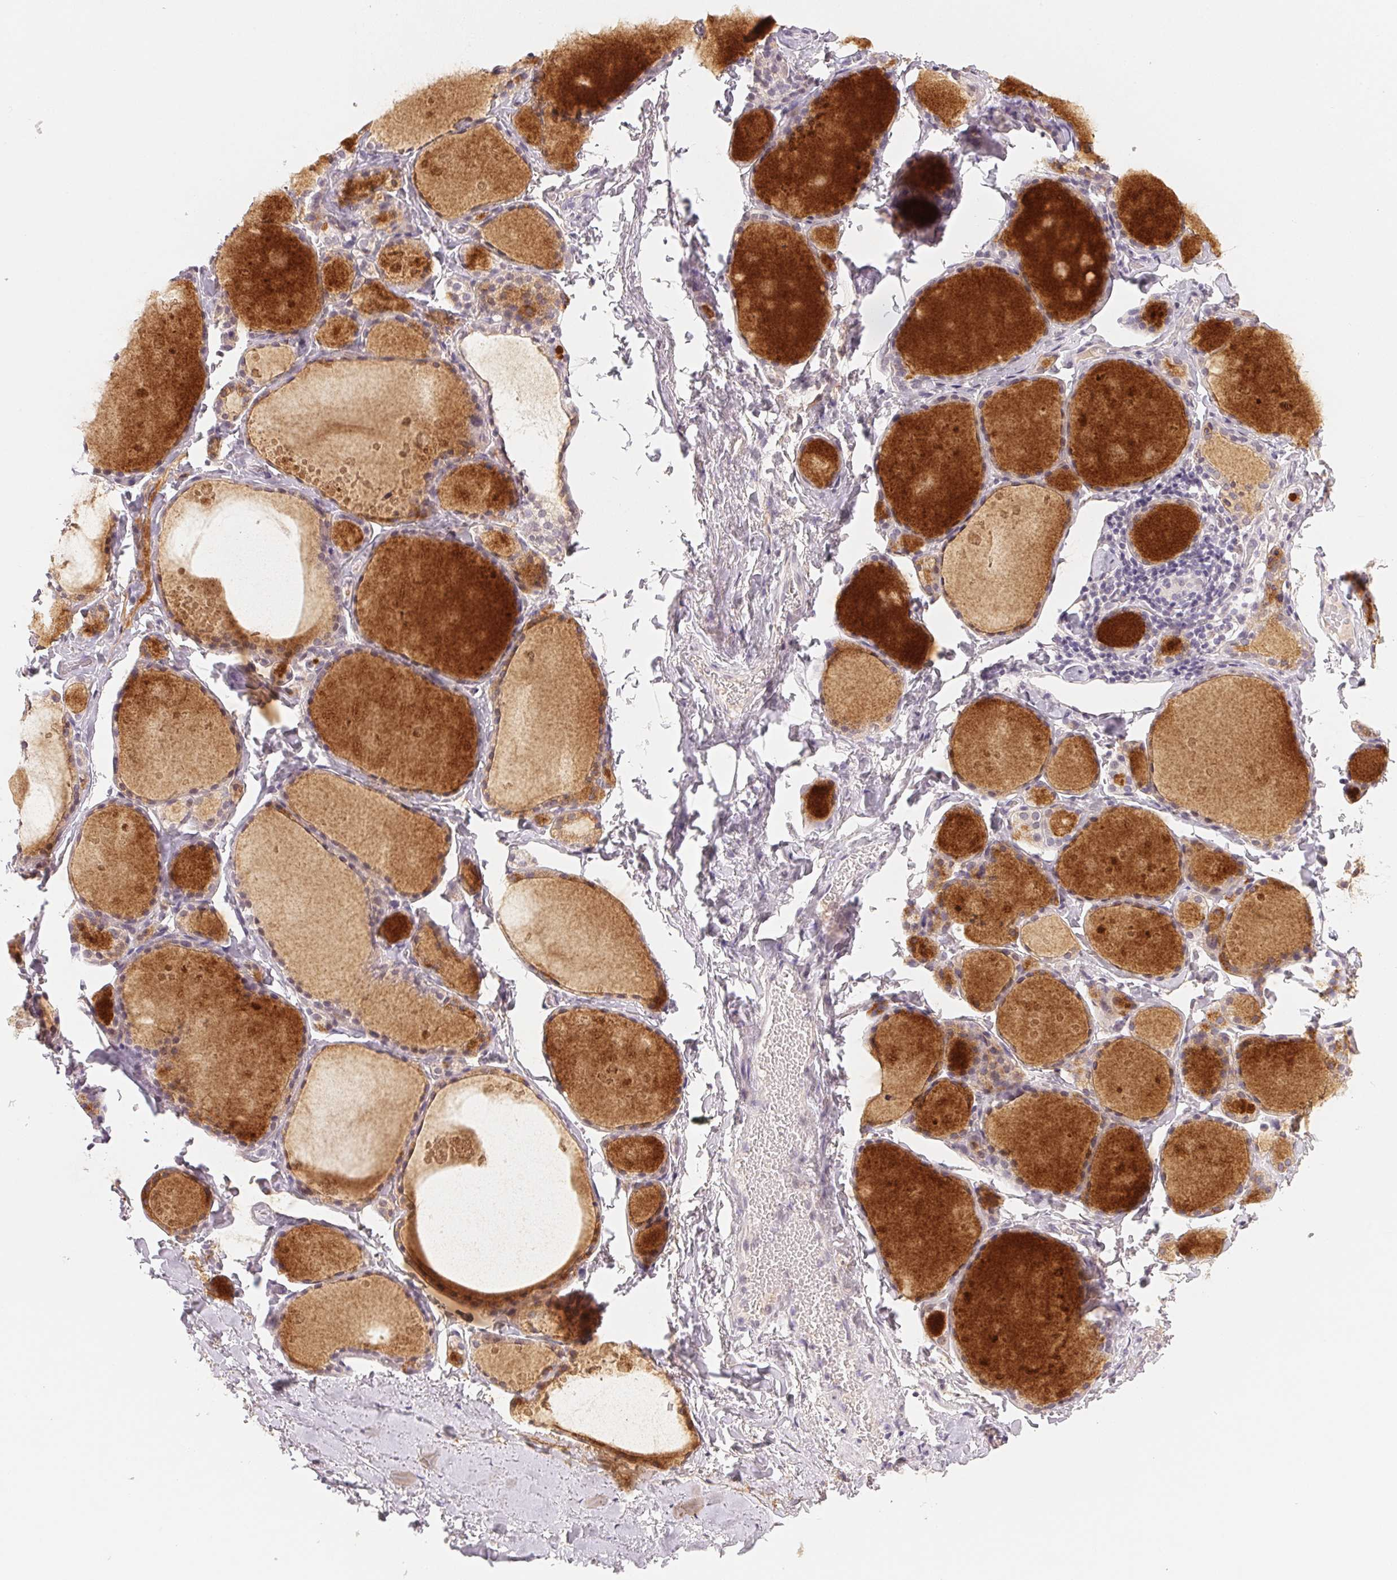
{"staining": {"intensity": "weak", "quantity": "25%-75%", "location": "cytoplasmic/membranous,nuclear"}, "tissue": "thyroid gland", "cell_type": "Glandular cells", "image_type": "normal", "snomed": [{"axis": "morphology", "description": "Normal tissue, NOS"}, {"axis": "topography", "description": "Thyroid gland"}], "caption": "High-magnification brightfield microscopy of normal thyroid gland stained with DAB (brown) and counterstained with hematoxylin (blue). glandular cells exhibit weak cytoplasmic/membranous,nuclear positivity is present in approximately25%-75% of cells.", "gene": "POLR3G", "patient": {"sex": "male", "age": 68}}